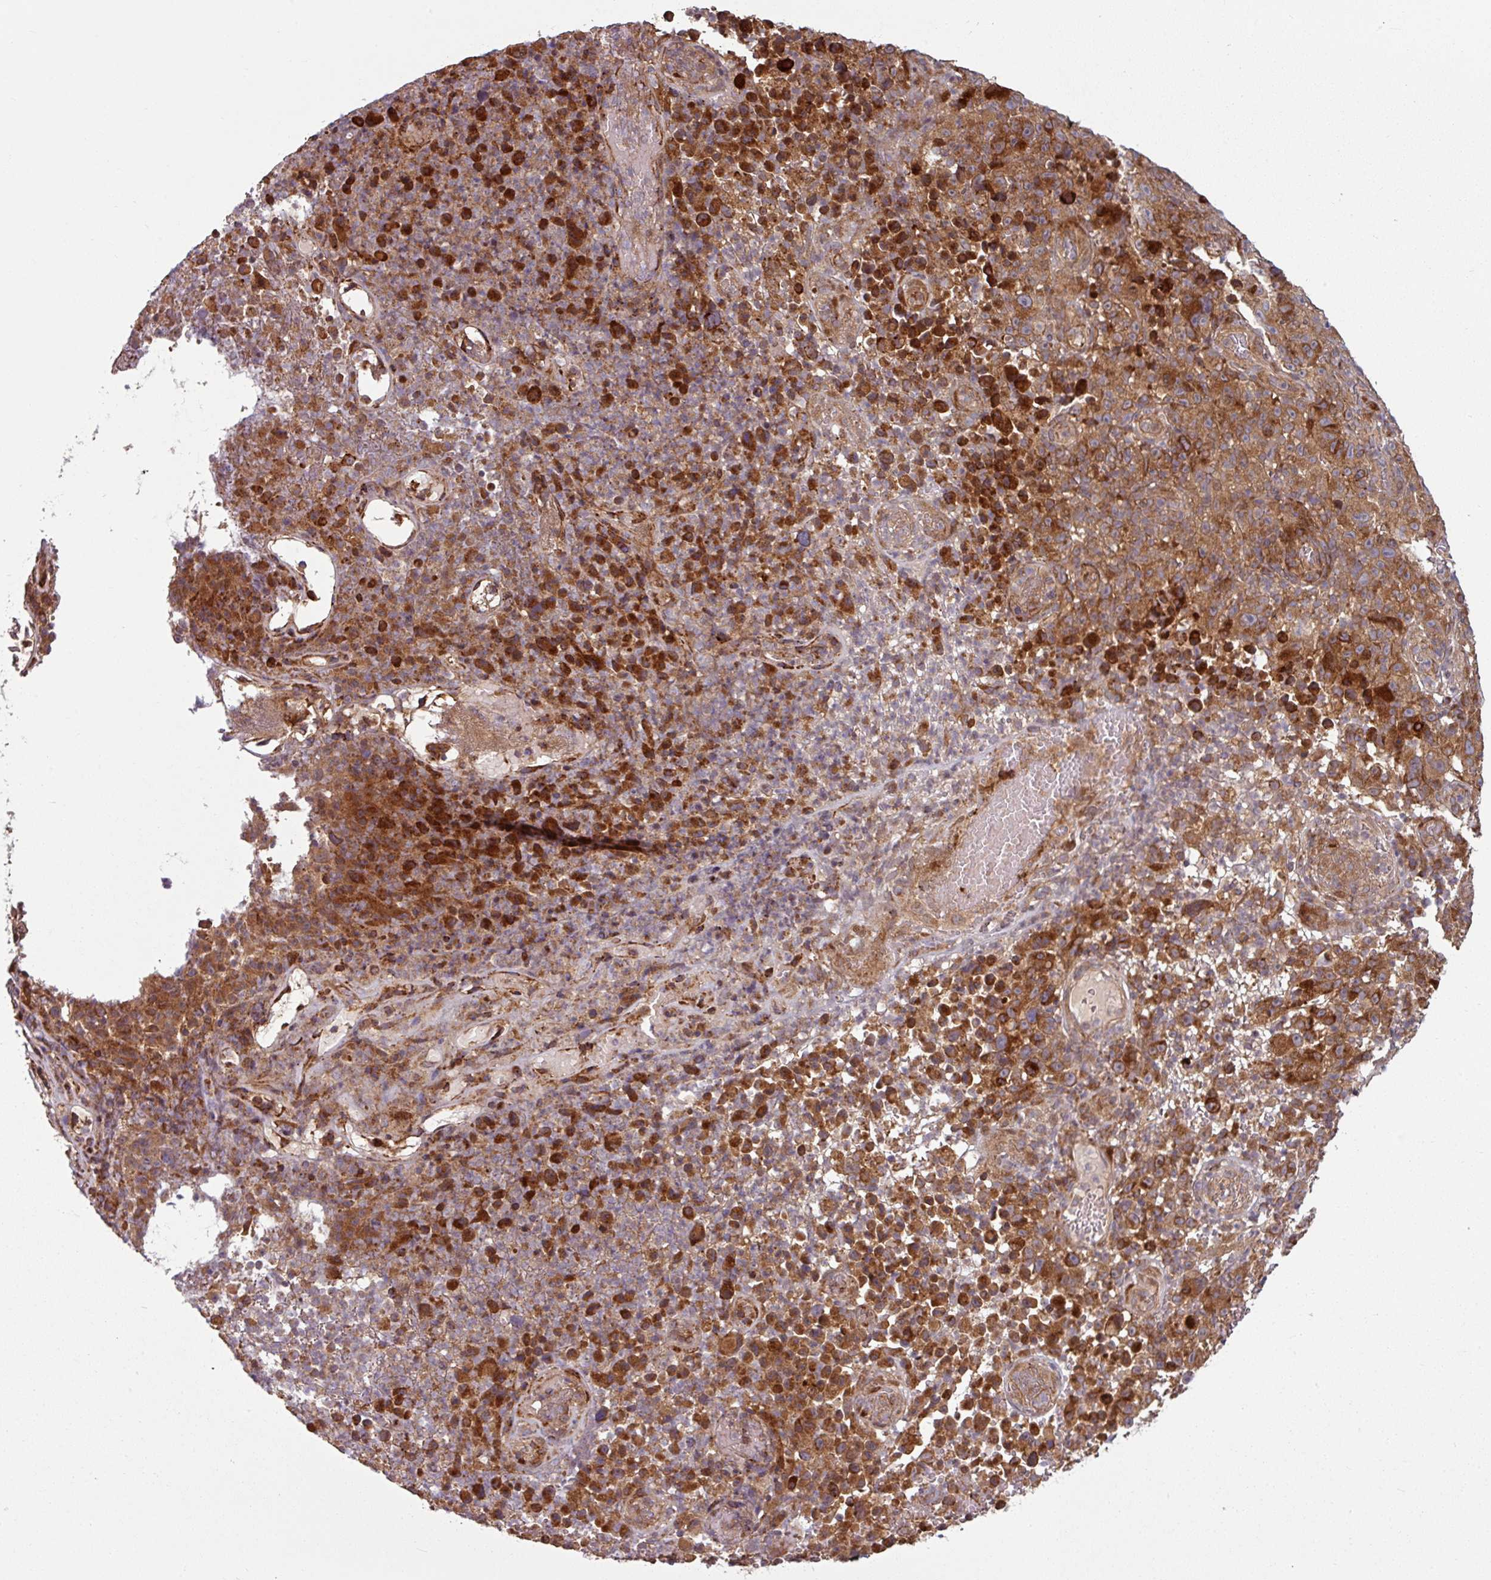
{"staining": {"intensity": "moderate", "quantity": ">75%", "location": "cytoplasmic/membranous"}, "tissue": "melanoma", "cell_type": "Tumor cells", "image_type": "cancer", "snomed": [{"axis": "morphology", "description": "Malignant melanoma, NOS"}, {"axis": "topography", "description": "Skin"}], "caption": "A histopathology image of malignant melanoma stained for a protein exhibits moderate cytoplasmic/membranous brown staining in tumor cells.", "gene": "RAB5A", "patient": {"sex": "female", "age": 82}}